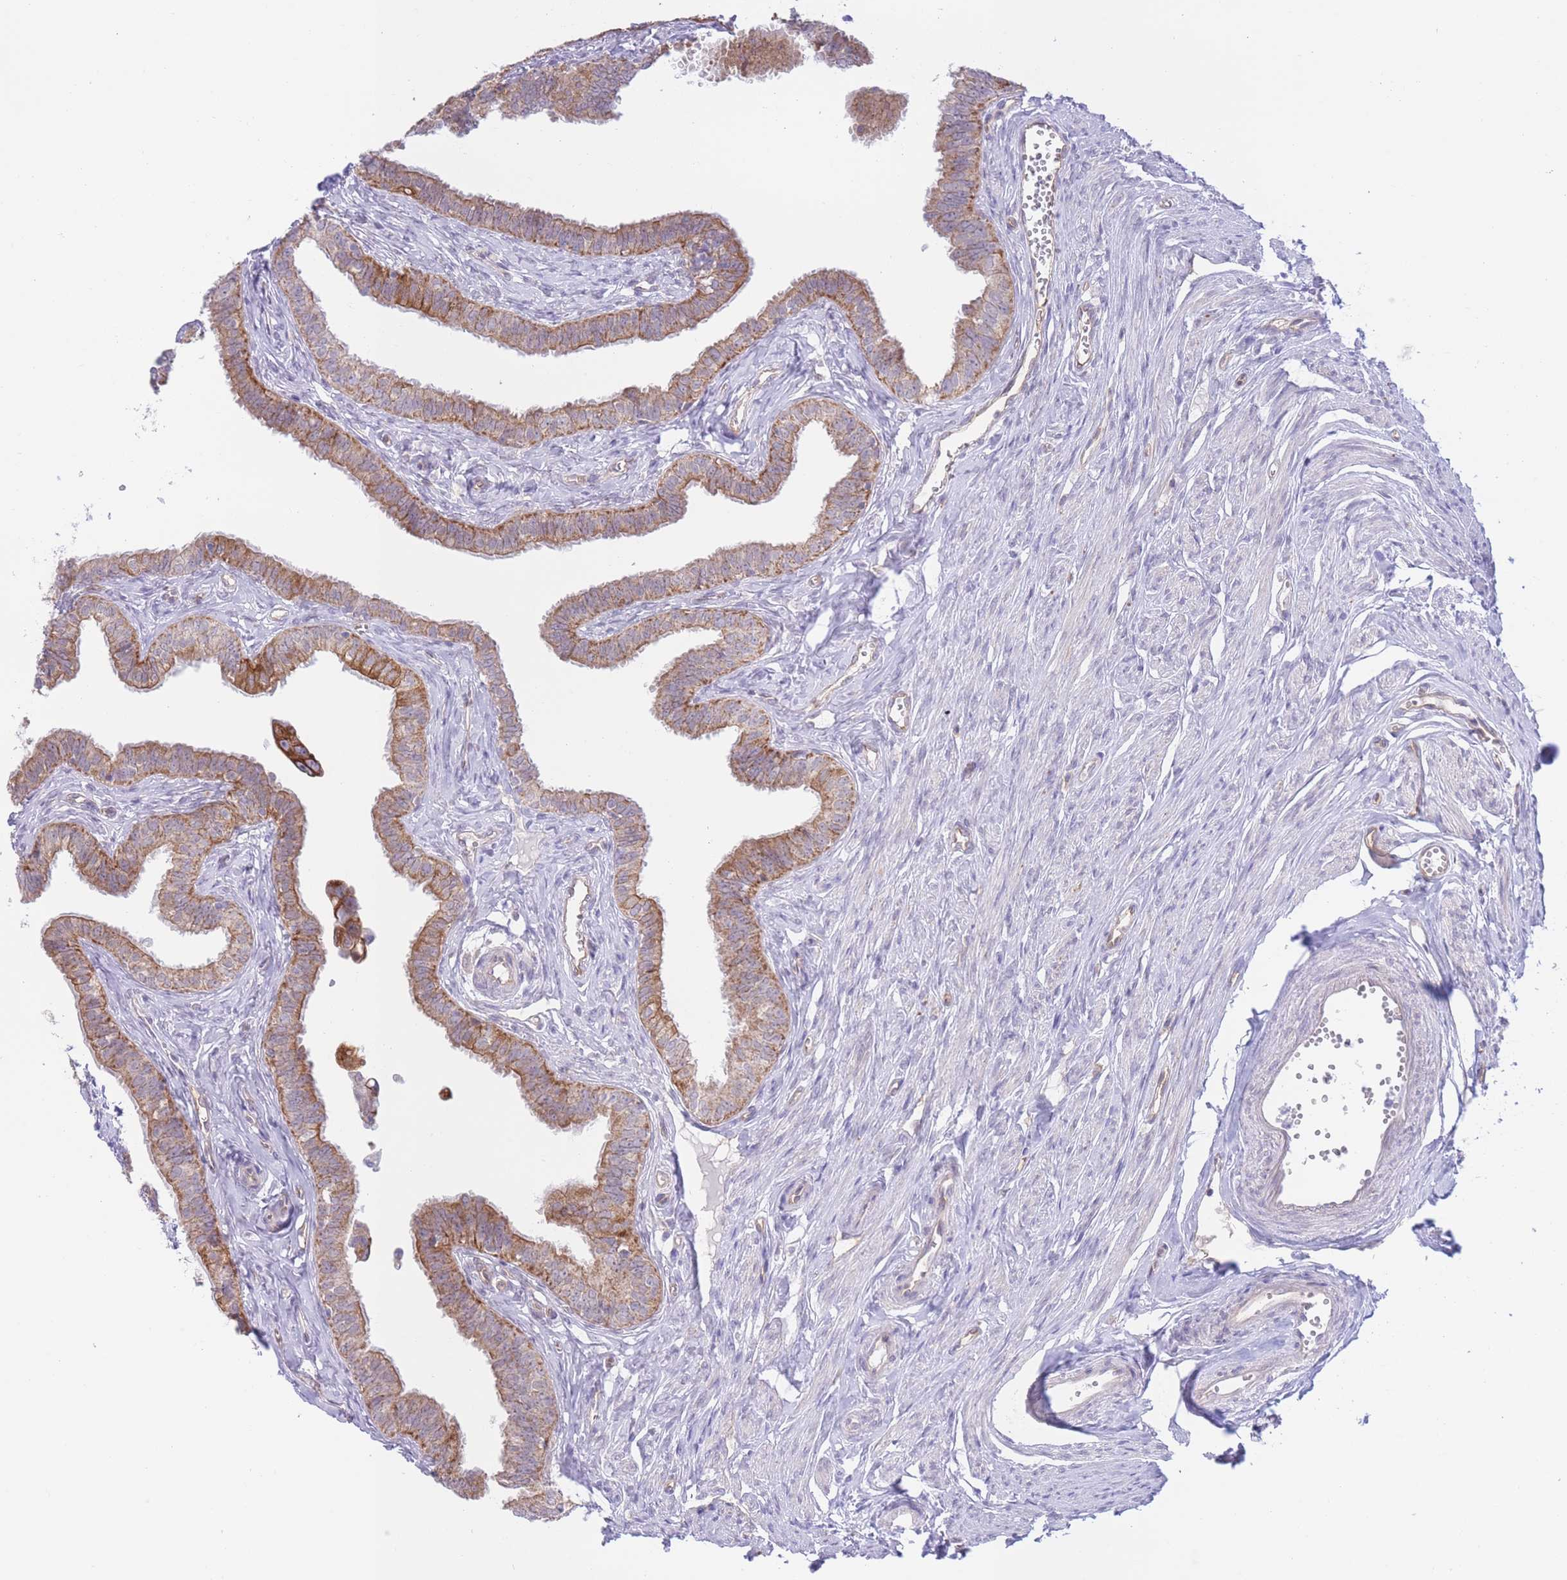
{"staining": {"intensity": "moderate", "quantity": ">75%", "location": "cytoplasmic/membranous"}, "tissue": "fallopian tube", "cell_type": "Glandular cells", "image_type": "normal", "snomed": [{"axis": "morphology", "description": "Normal tissue, NOS"}, {"axis": "morphology", "description": "Carcinoma, NOS"}, {"axis": "topography", "description": "Fallopian tube"}, {"axis": "topography", "description": "Ovary"}], "caption": "The histopathology image exhibits a brown stain indicating the presence of a protein in the cytoplasmic/membranous of glandular cells in fallopian tube. Nuclei are stained in blue.", "gene": "MRPS31", "patient": {"sex": "female", "age": 59}}